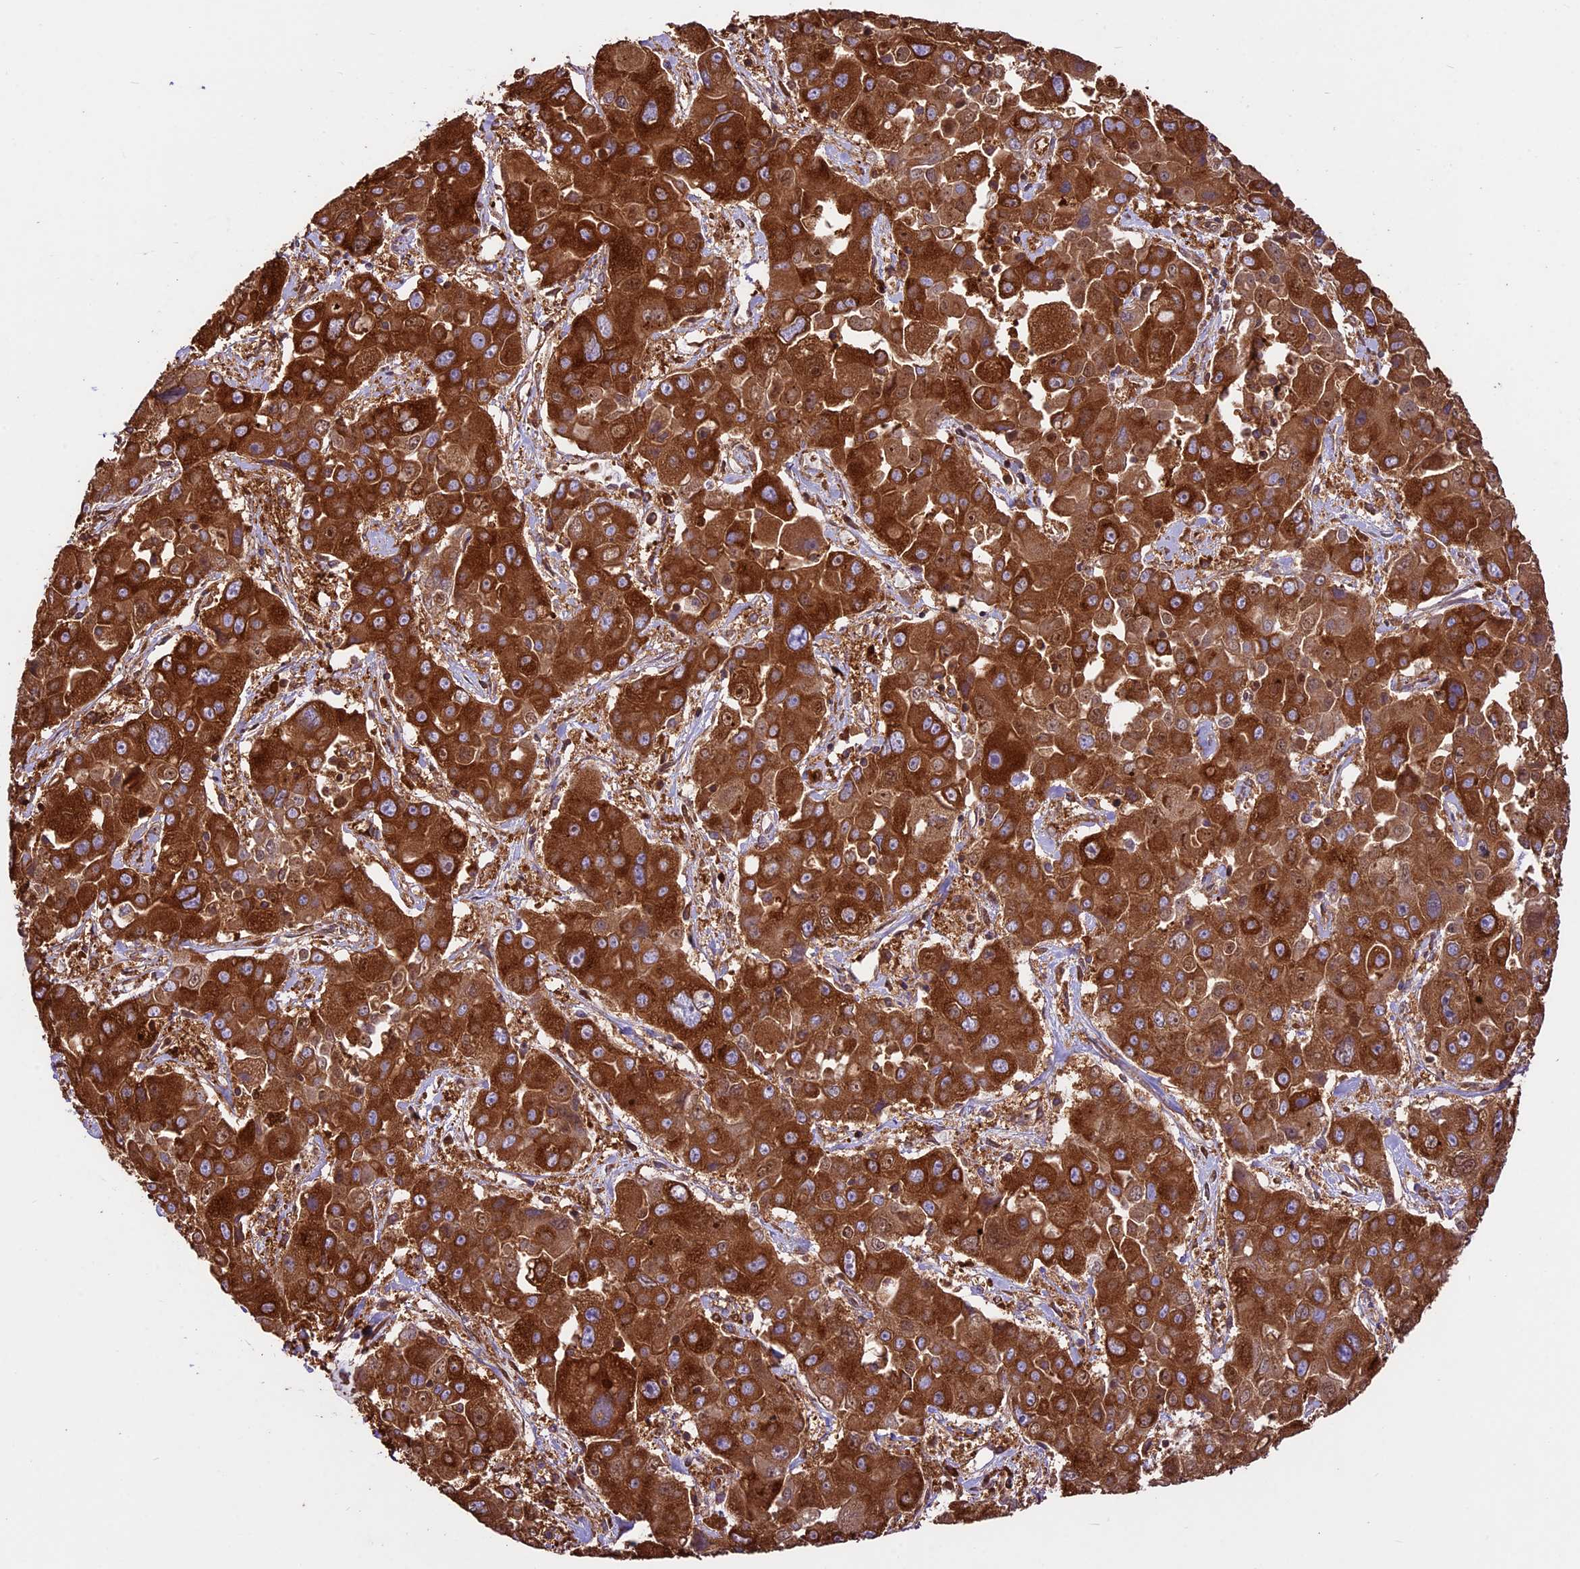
{"staining": {"intensity": "strong", "quantity": ">75%", "location": "cytoplasmic/membranous"}, "tissue": "liver cancer", "cell_type": "Tumor cells", "image_type": "cancer", "snomed": [{"axis": "morphology", "description": "Cholangiocarcinoma"}, {"axis": "topography", "description": "Liver"}], "caption": "High-magnification brightfield microscopy of cholangiocarcinoma (liver) stained with DAB (3,3'-diaminobenzidine) (brown) and counterstained with hematoxylin (blue). tumor cells exhibit strong cytoplasmic/membranous positivity is identified in about>75% of cells. The protein is stained brown, and the nuclei are stained in blue (DAB (3,3'-diaminobenzidine) IHC with brightfield microscopy, high magnification).", "gene": "KARS1", "patient": {"sex": "male", "age": 67}}